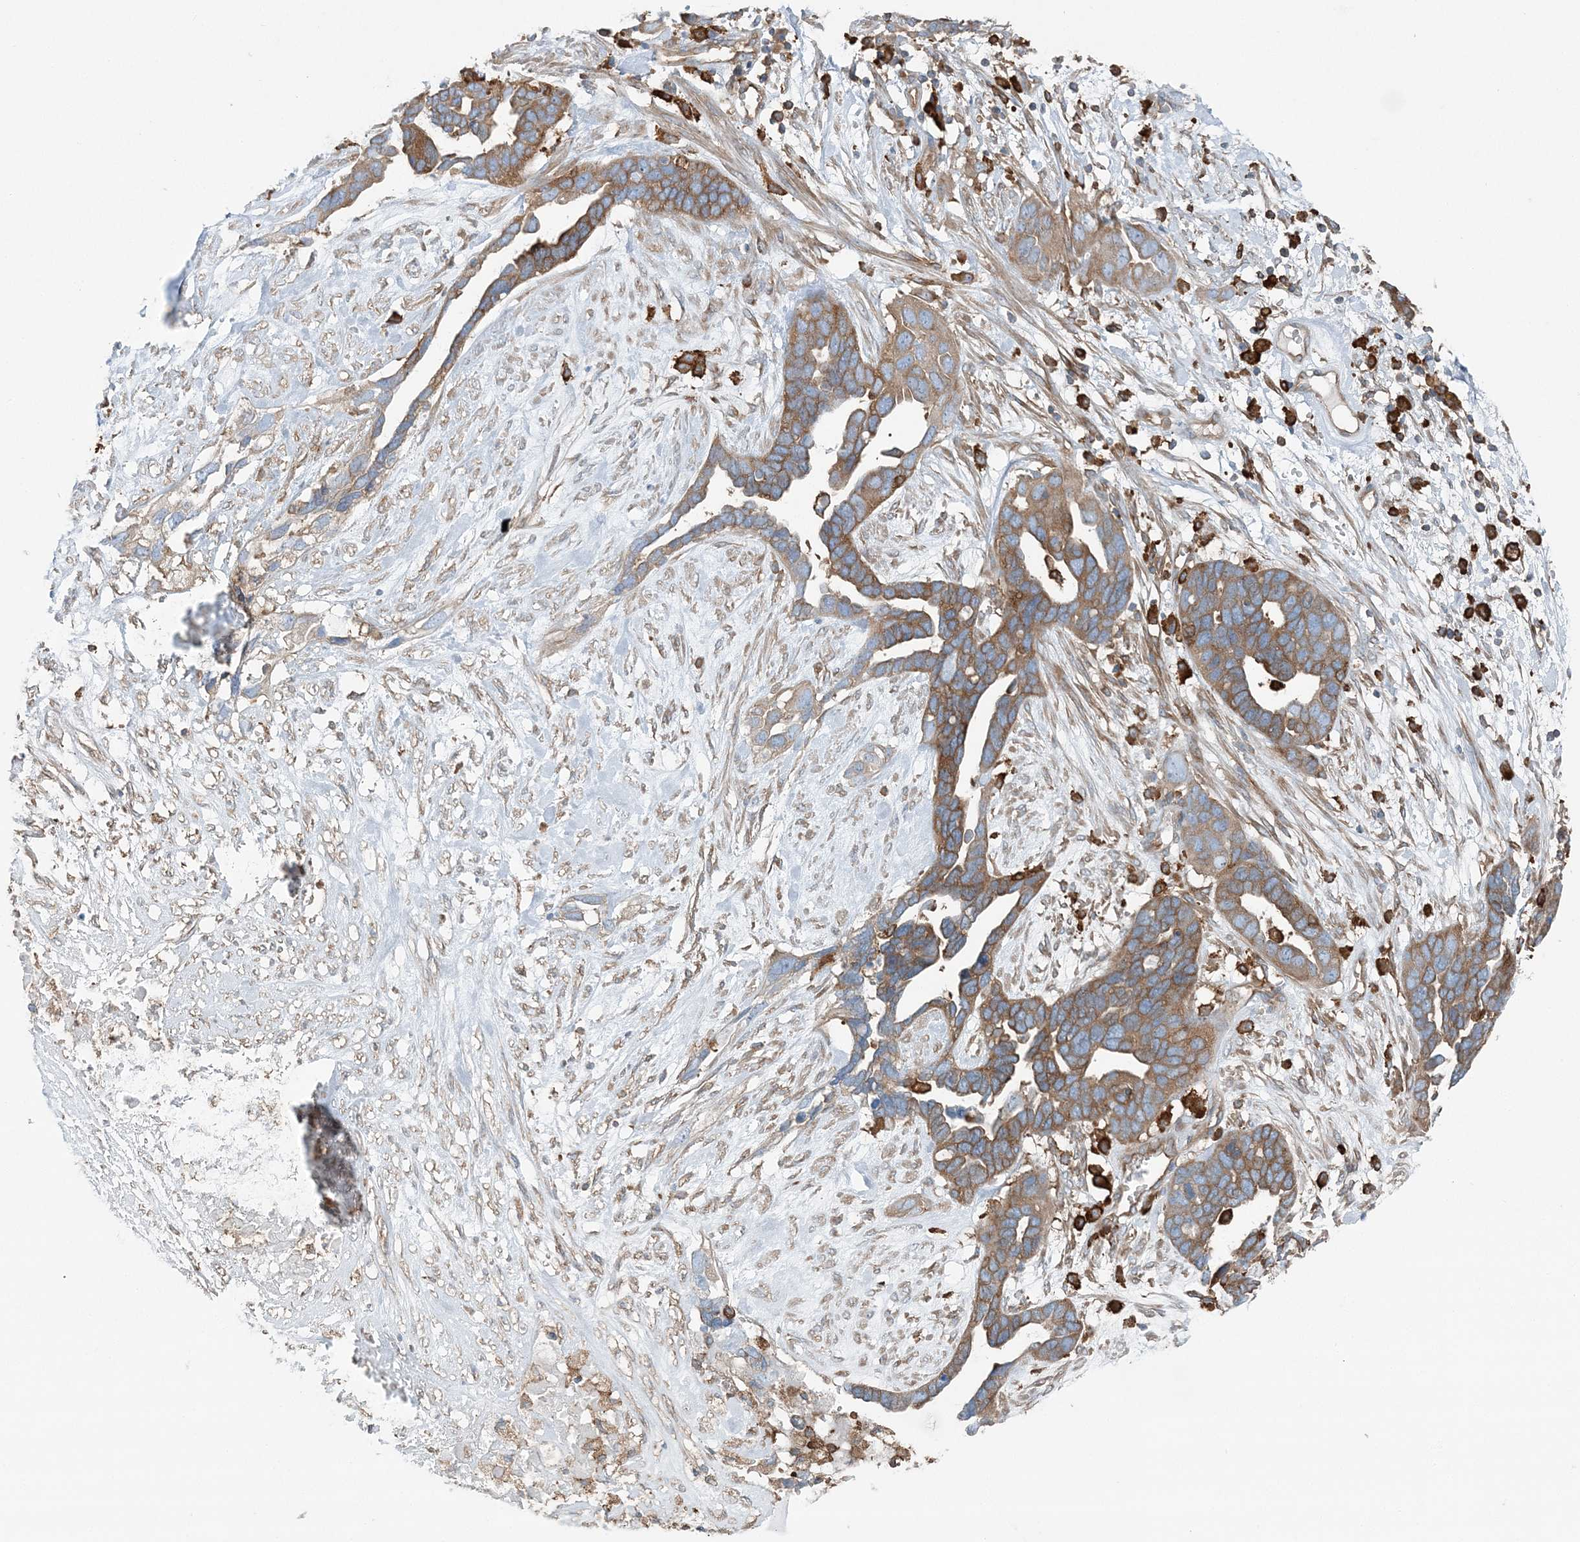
{"staining": {"intensity": "moderate", "quantity": ">75%", "location": "cytoplasmic/membranous"}, "tissue": "ovarian cancer", "cell_type": "Tumor cells", "image_type": "cancer", "snomed": [{"axis": "morphology", "description": "Cystadenocarcinoma, serous, NOS"}, {"axis": "topography", "description": "Ovary"}], "caption": "This photomicrograph reveals IHC staining of human ovarian cancer (serous cystadenocarcinoma), with medium moderate cytoplasmic/membranous positivity in approximately >75% of tumor cells.", "gene": "SNX2", "patient": {"sex": "female", "age": 54}}